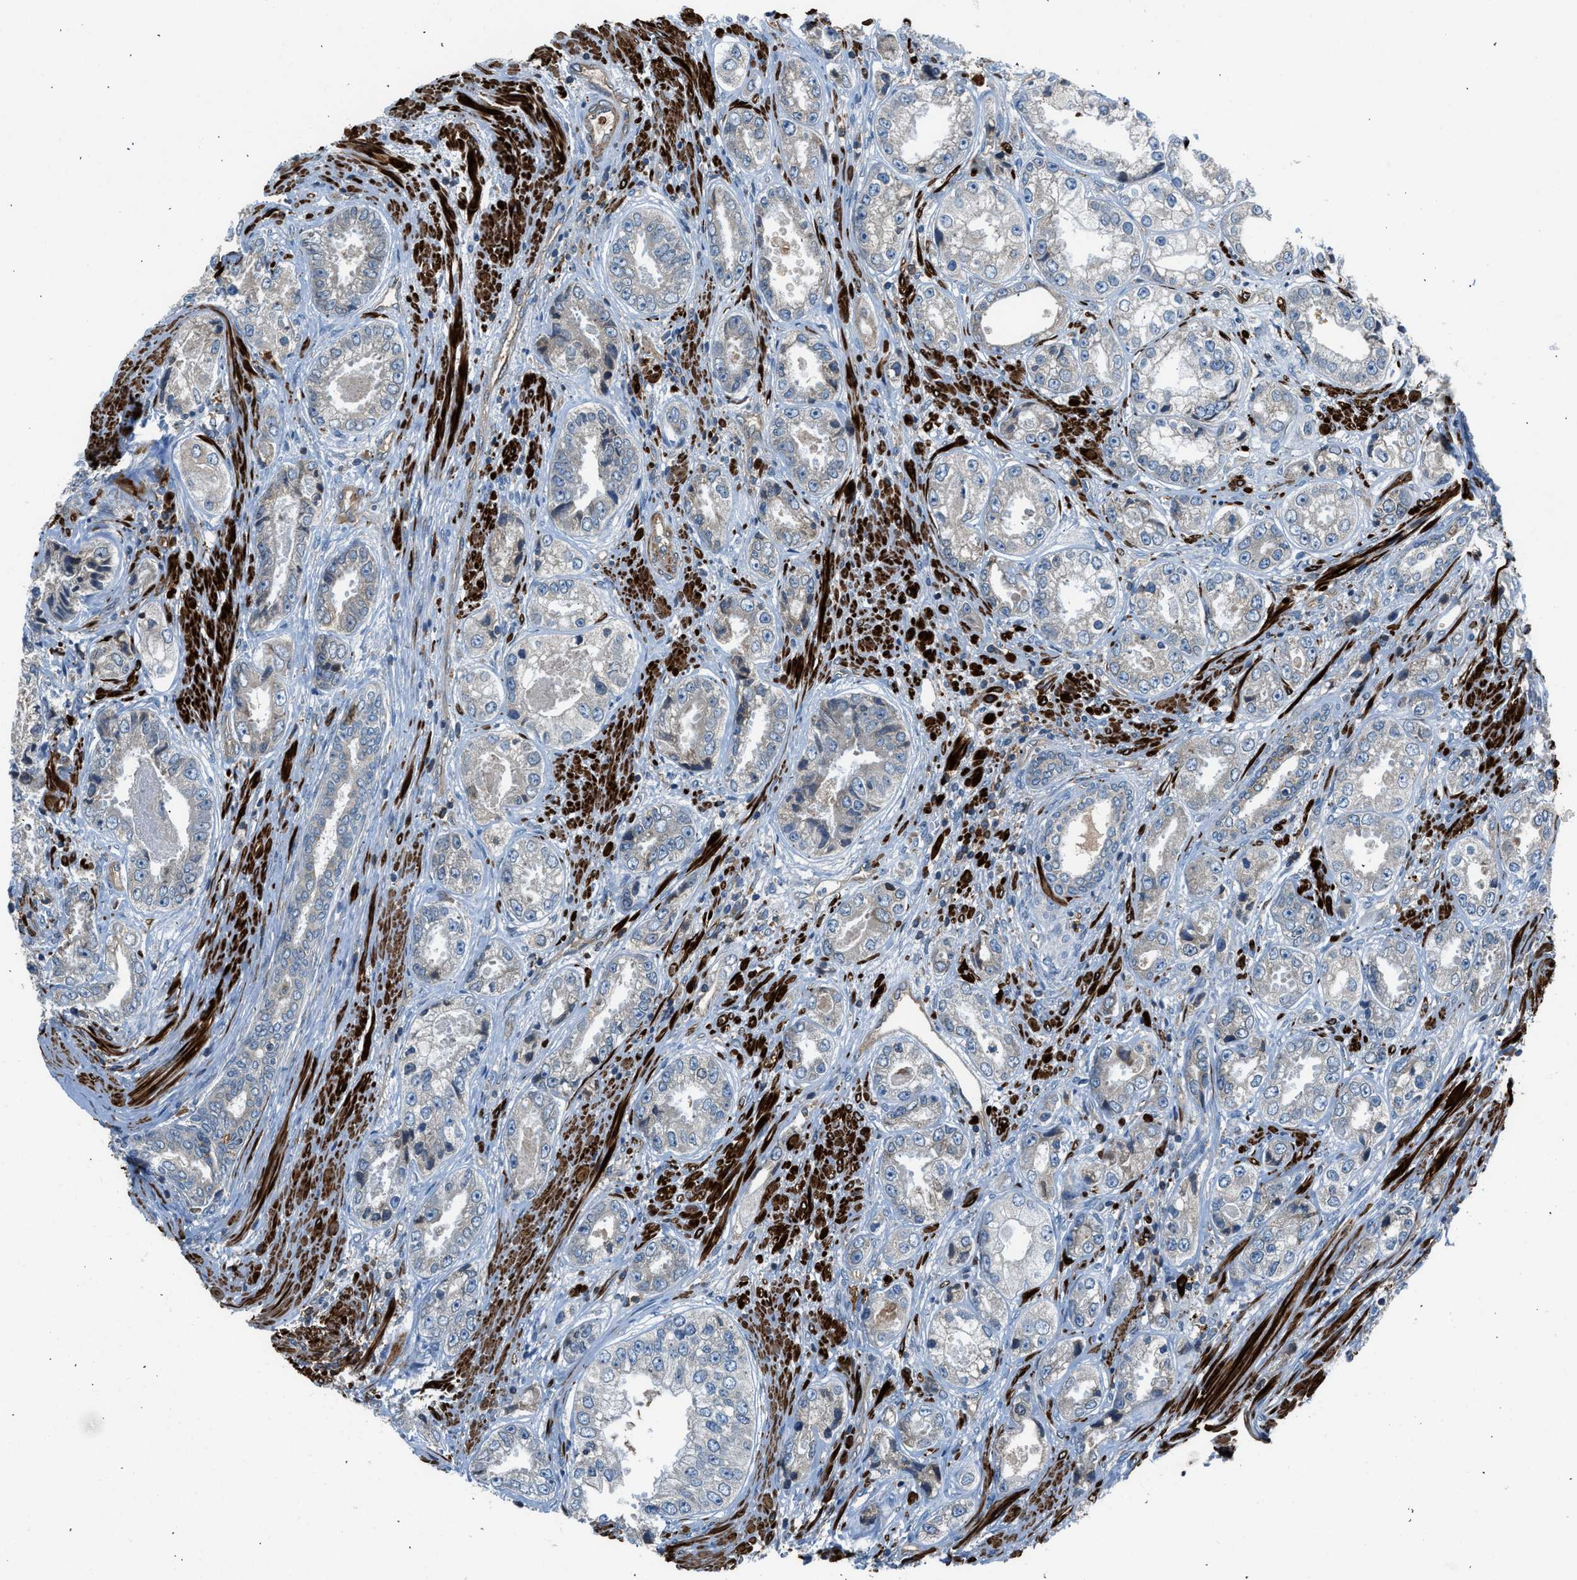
{"staining": {"intensity": "negative", "quantity": "none", "location": "none"}, "tissue": "prostate cancer", "cell_type": "Tumor cells", "image_type": "cancer", "snomed": [{"axis": "morphology", "description": "Adenocarcinoma, High grade"}, {"axis": "topography", "description": "Prostate"}], "caption": "Tumor cells are negative for brown protein staining in adenocarcinoma (high-grade) (prostate).", "gene": "LMBR1", "patient": {"sex": "male", "age": 61}}